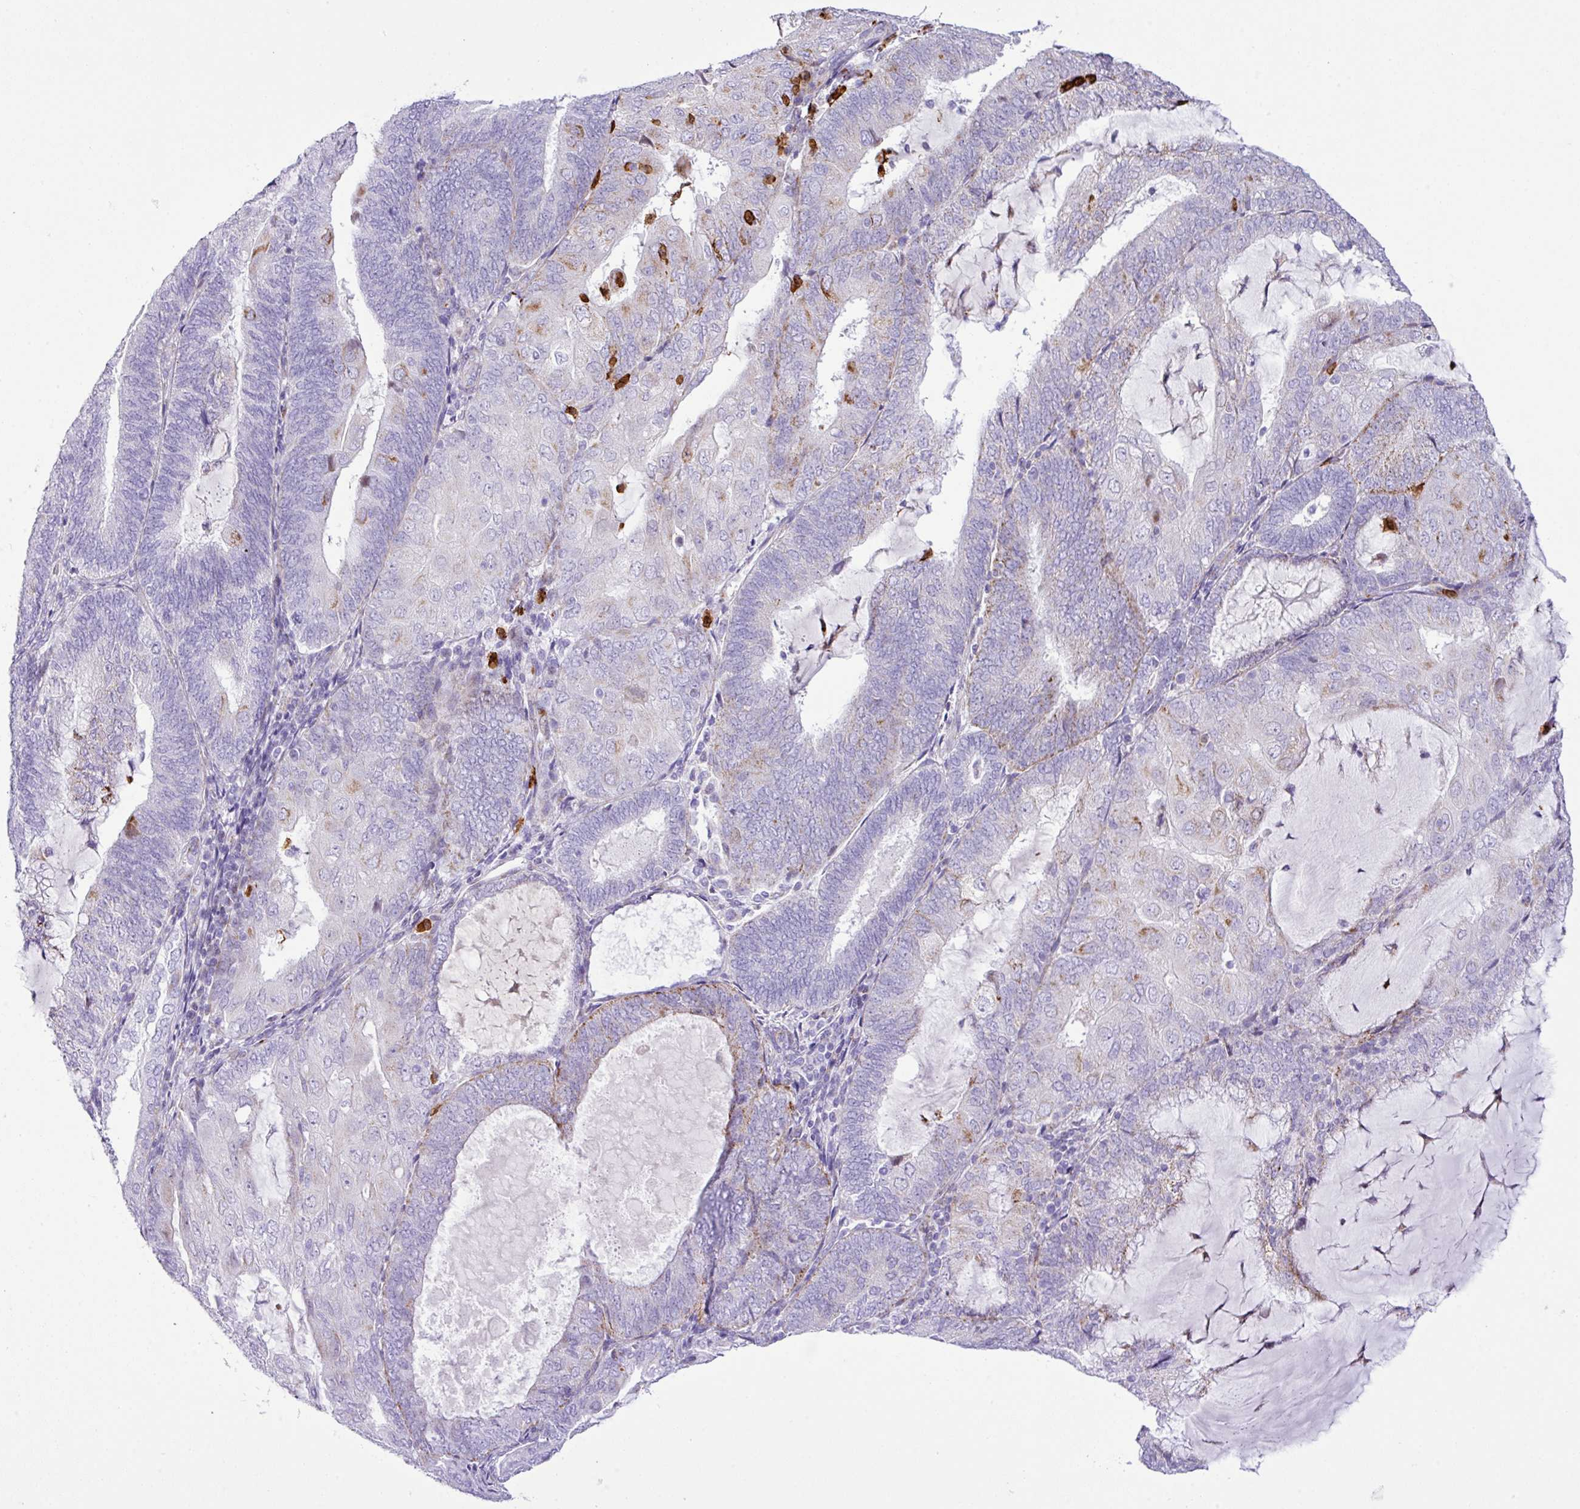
{"staining": {"intensity": "weak", "quantity": "<25%", "location": "cytoplasmic/membranous"}, "tissue": "endometrial cancer", "cell_type": "Tumor cells", "image_type": "cancer", "snomed": [{"axis": "morphology", "description": "Adenocarcinoma, NOS"}, {"axis": "topography", "description": "Endometrium"}], "caption": "There is no significant expression in tumor cells of endometrial cancer.", "gene": "RCAN2", "patient": {"sex": "female", "age": 81}}